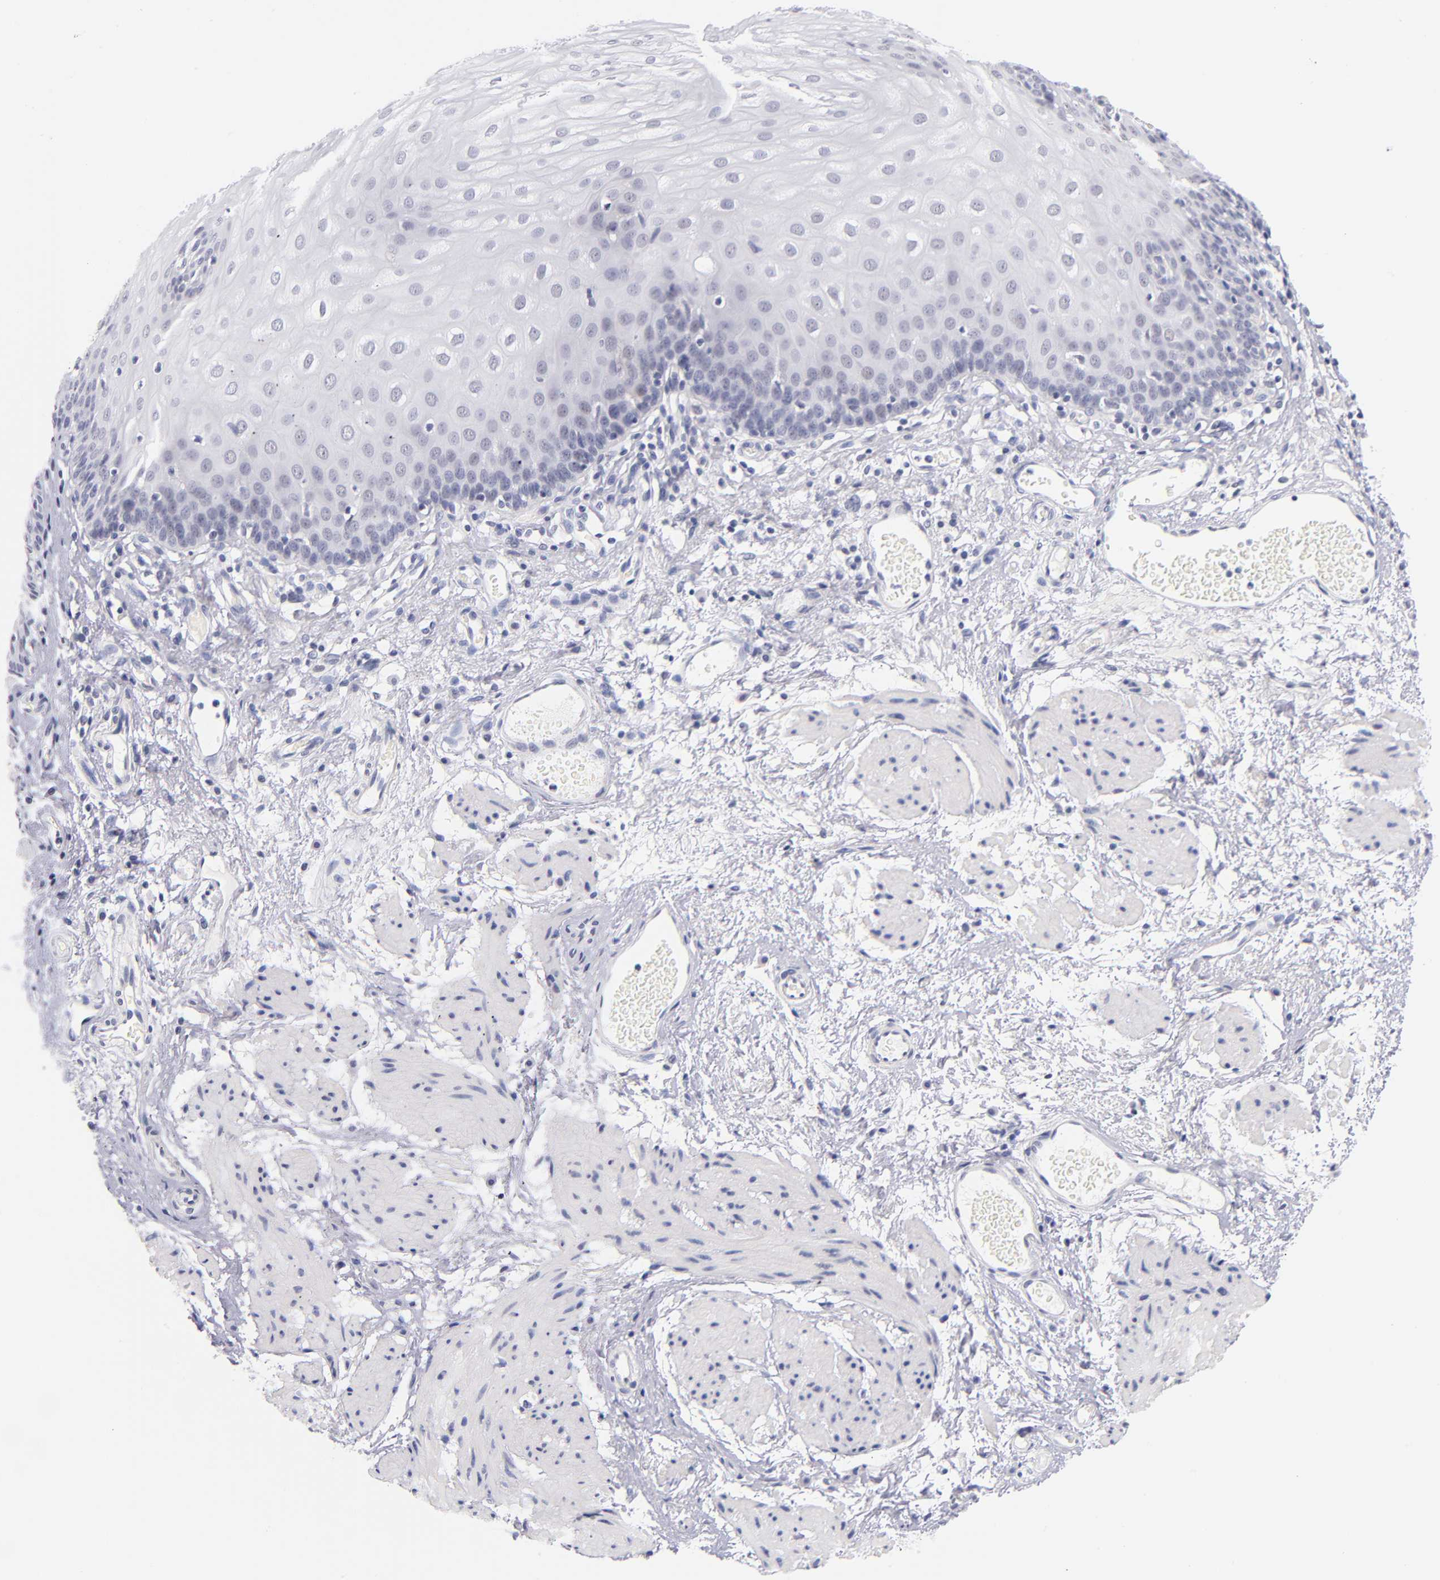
{"staining": {"intensity": "negative", "quantity": "none", "location": "none"}, "tissue": "esophagus", "cell_type": "Squamous epithelial cells", "image_type": "normal", "snomed": [{"axis": "morphology", "description": "Normal tissue, NOS"}, {"axis": "topography", "description": "Esophagus"}], "caption": "Esophagus stained for a protein using immunohistochemistry demonstrates no expression squamous epithelial cells.", "gene": "SNRPB", "patient": {"sex": "male", "age": 69}}